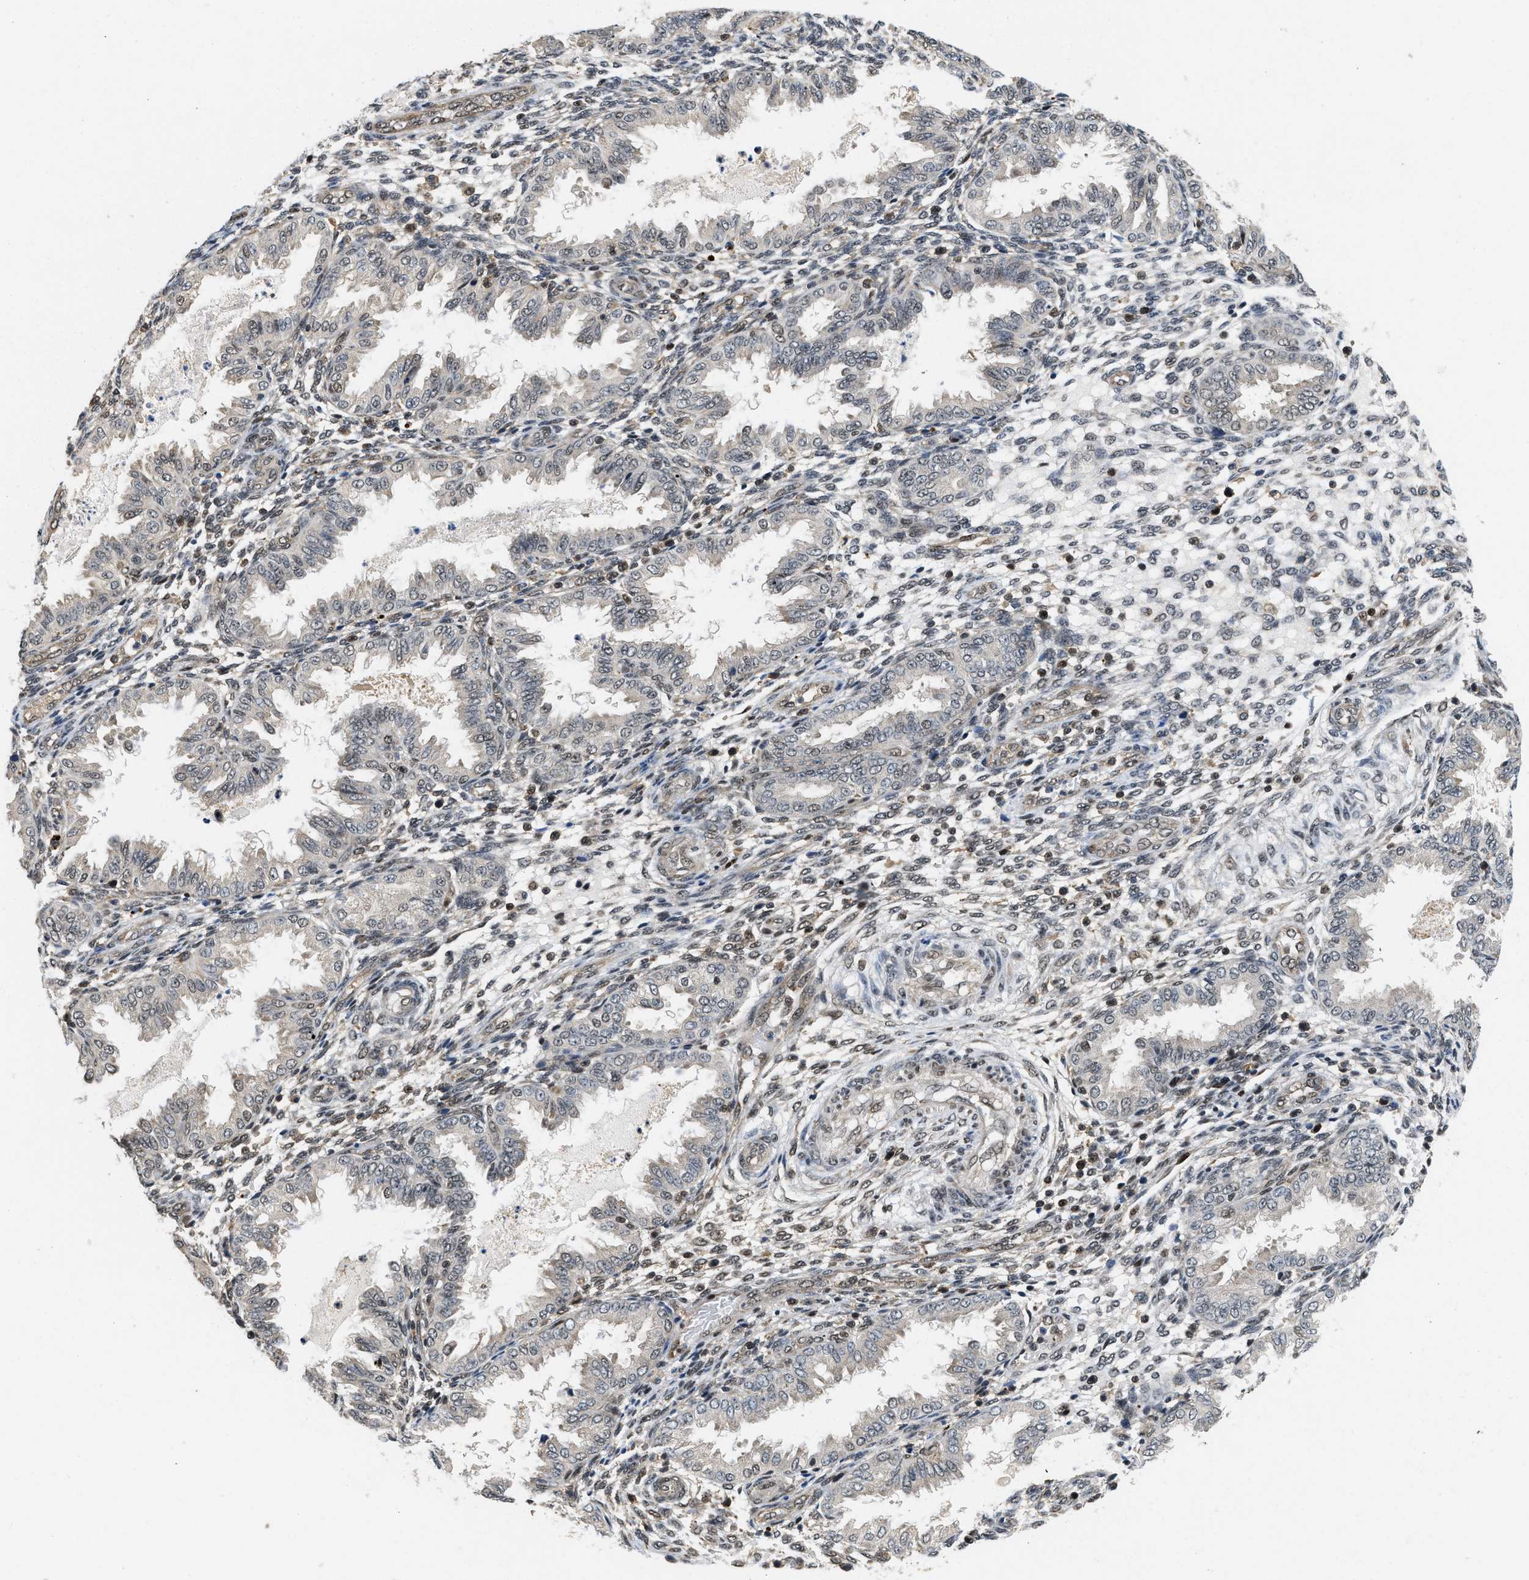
{"staining": {"intensity": "weak", "quantity": "25%-75%", "location": "nuclear"}, "tissue": "endometrium", "cell_type": "Cells in endometrial stroma", "image_type": "normal", "snomed": [{"axis": "morphology", "description": "Normal tissue, NOS"}, {"axis": "topography", "description": "Endometrium"}], "caption": "About 25%-75% of cells in endometrial stroma in benign endometrium display weak nuclear protein staining as visualized by brown immunohistochemical staining.", "gene": "ATF7IP", "patient": {"sex": "female", "age": 33}}